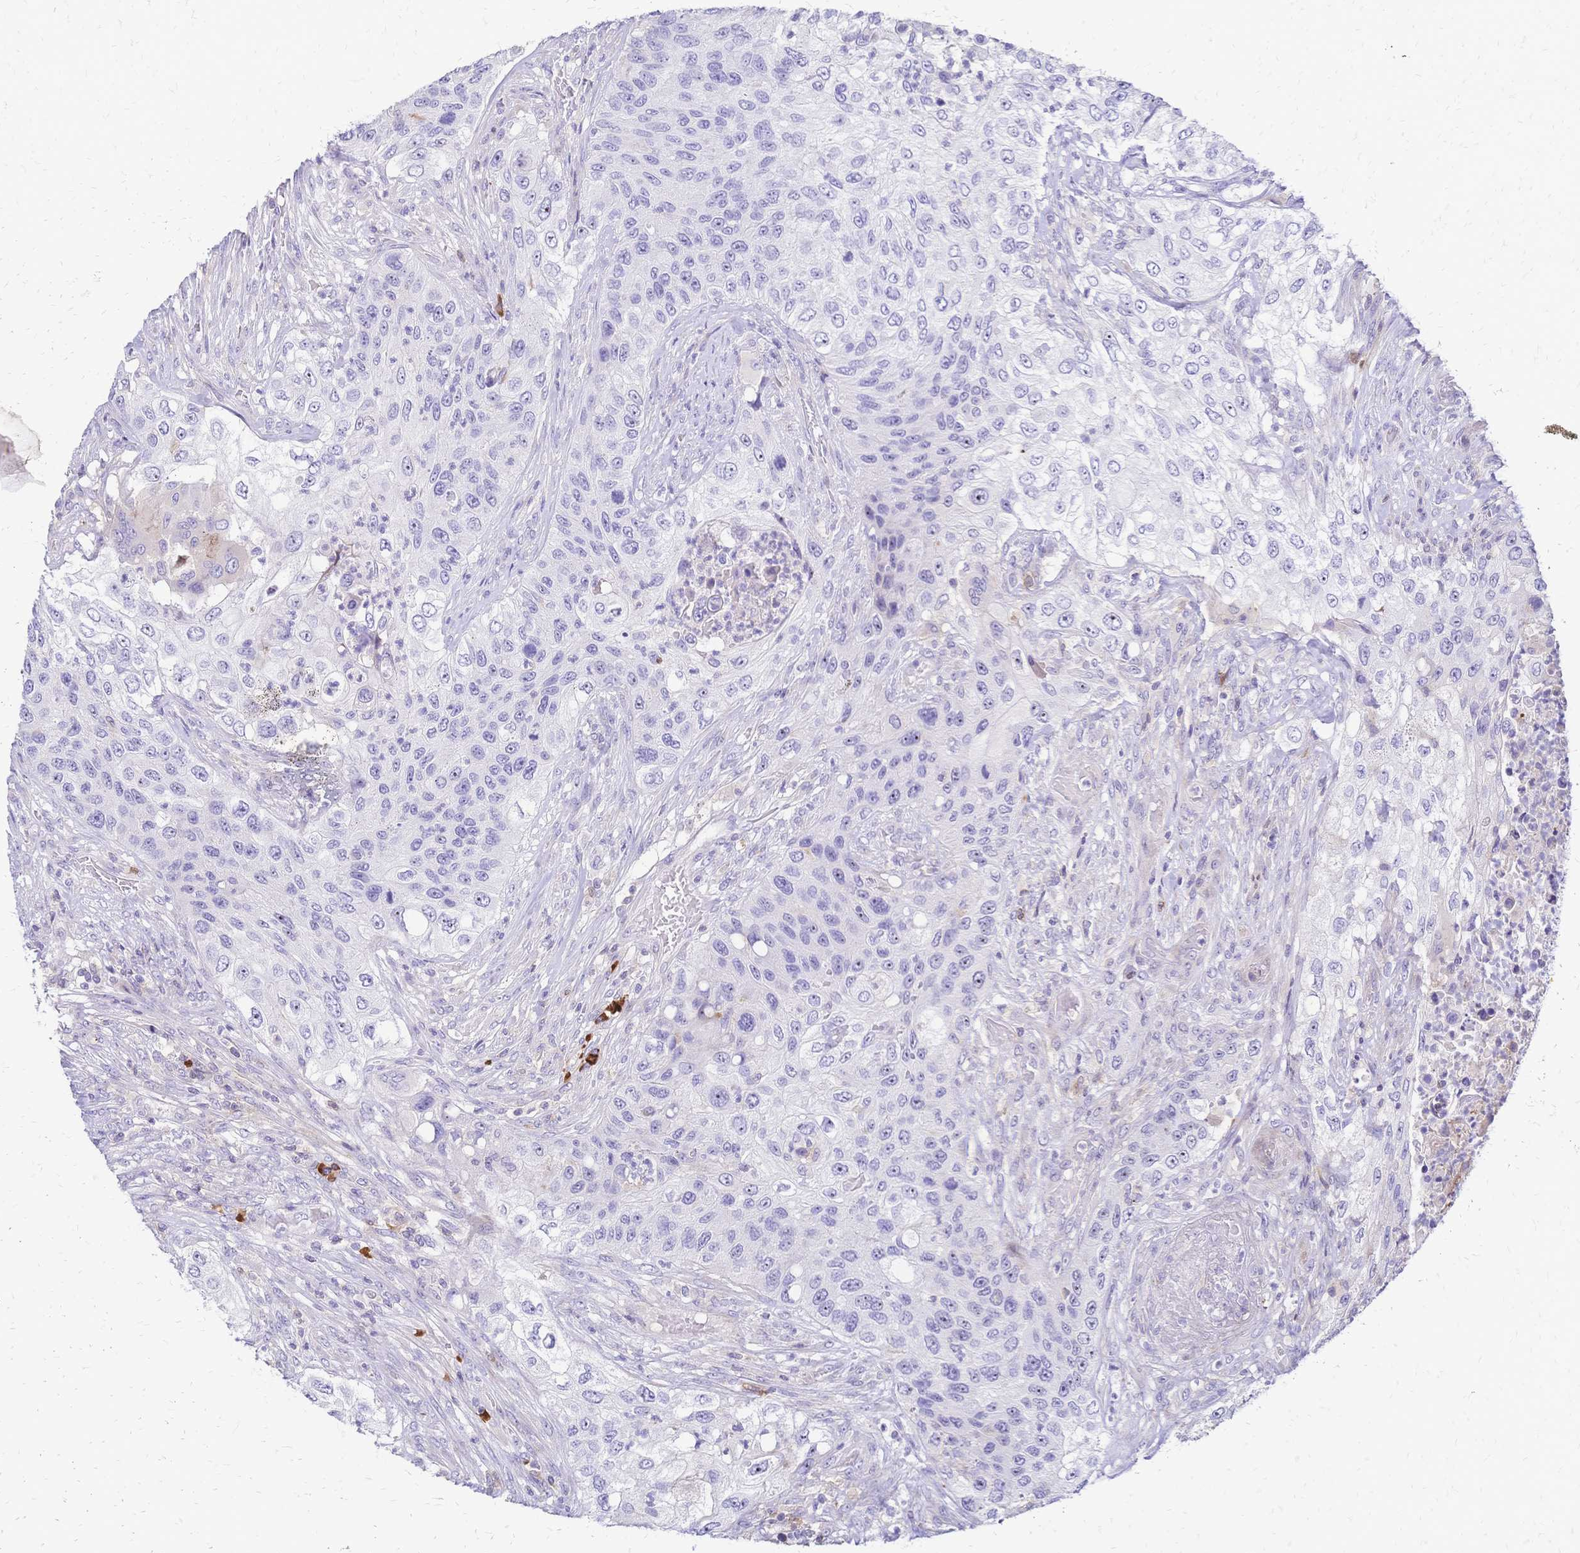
{"staining": {"intensity": "negative", "quantity": "none", "location": "none"}, "tissue": "urothelial cancer", "cell_type": "Tumor cells", "image_type": "cancer", "snomed": [{"axis": "morphology", "description": "Urothelial carcinoma, High grade"}, {"axis": "topography", "description": "Urinary bladder"}], "caption": "Tumor cells are negative for protein expression in human urothelial cancer.", "gene": "IL2RA", "patient": {"sex": "female", "age": 60}}